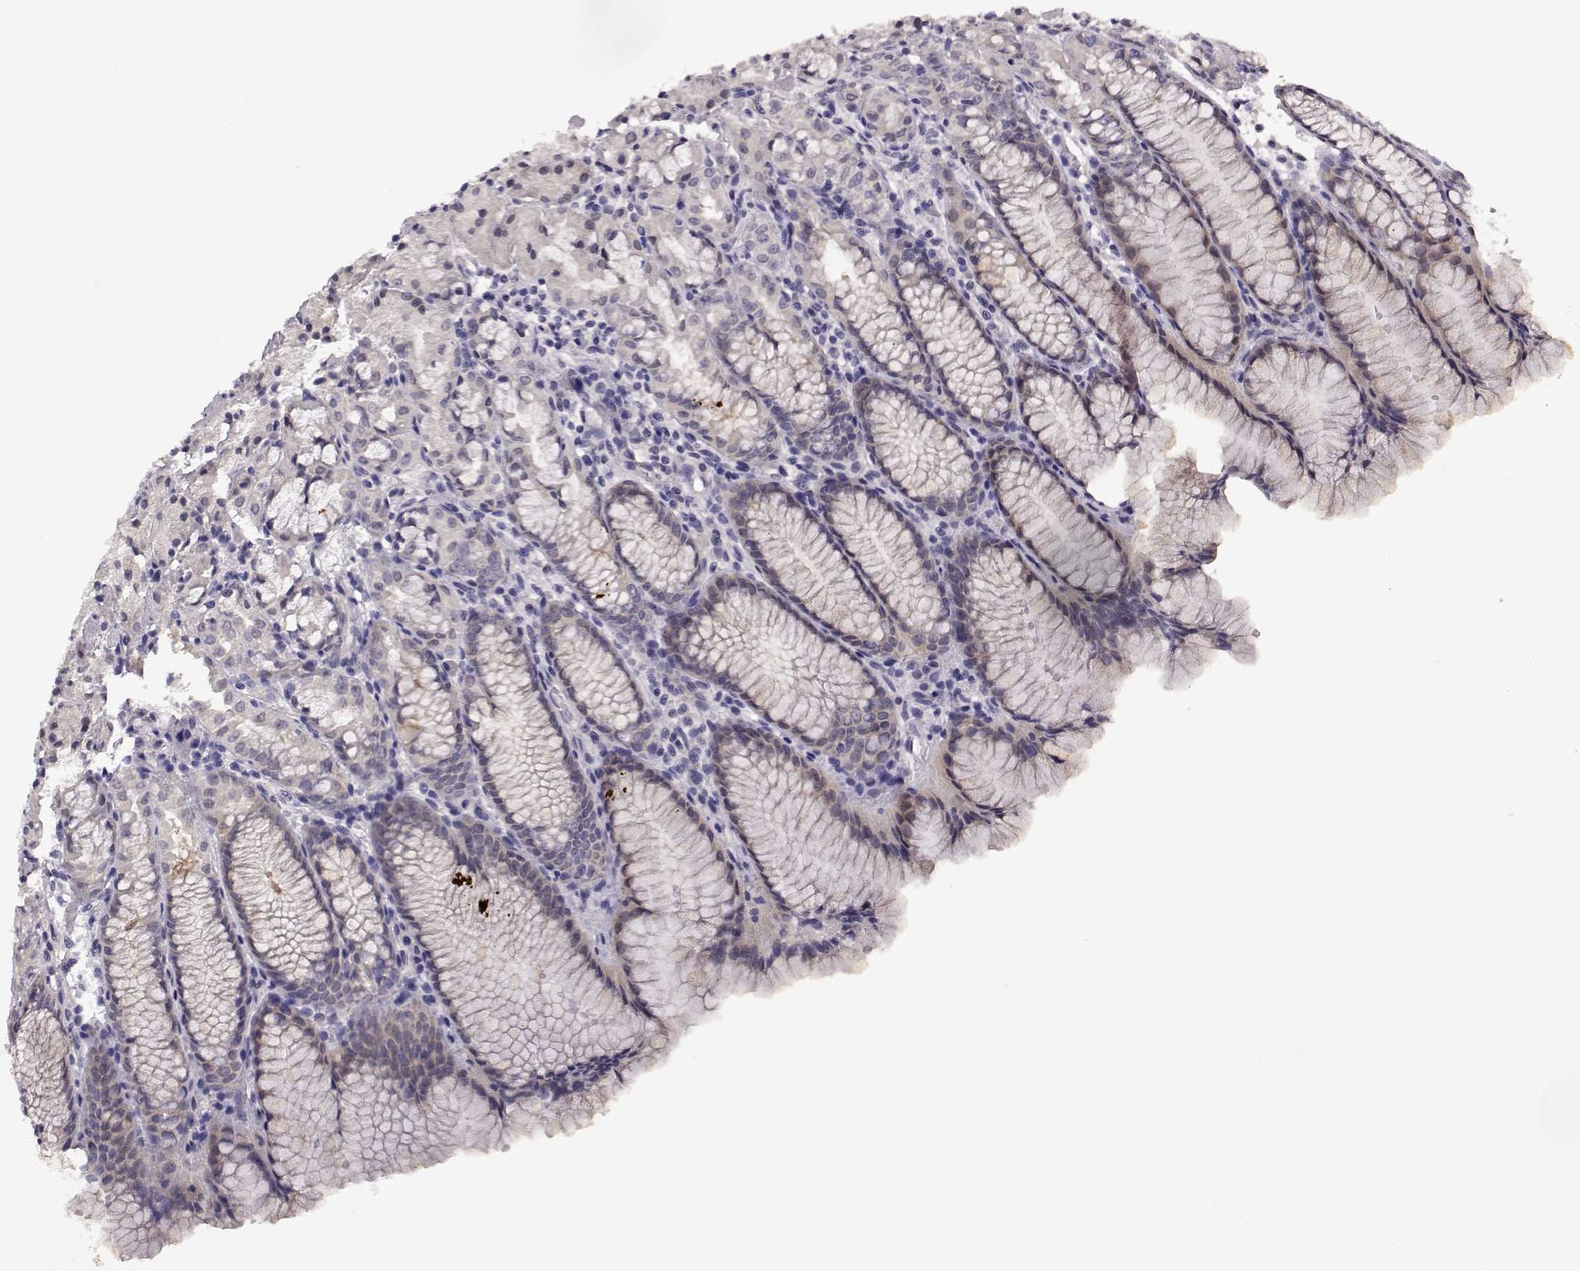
{"staining": {"intensity": "weak", "quantity": "<25%", "location": "cytoplasmic/membranous"}, "tissue": "stomach", "cell_type": "Glandular cells", "image_type": "normal", "snomed": [{"axis": "morphology", "description": "Normal tissue, NOS"}, {"axis": "topography", "description": "Stomach, upper"}], "caption": "There is no significant positivity in glandular cells of stomach. The staining is performed using DAB (3,3'-diaminobenzidine) brown chromogen with nuclei counter-stained in using hematoxylin.", "gene": "C10orf62", "patient": {"sex": "male", "age": 47}}